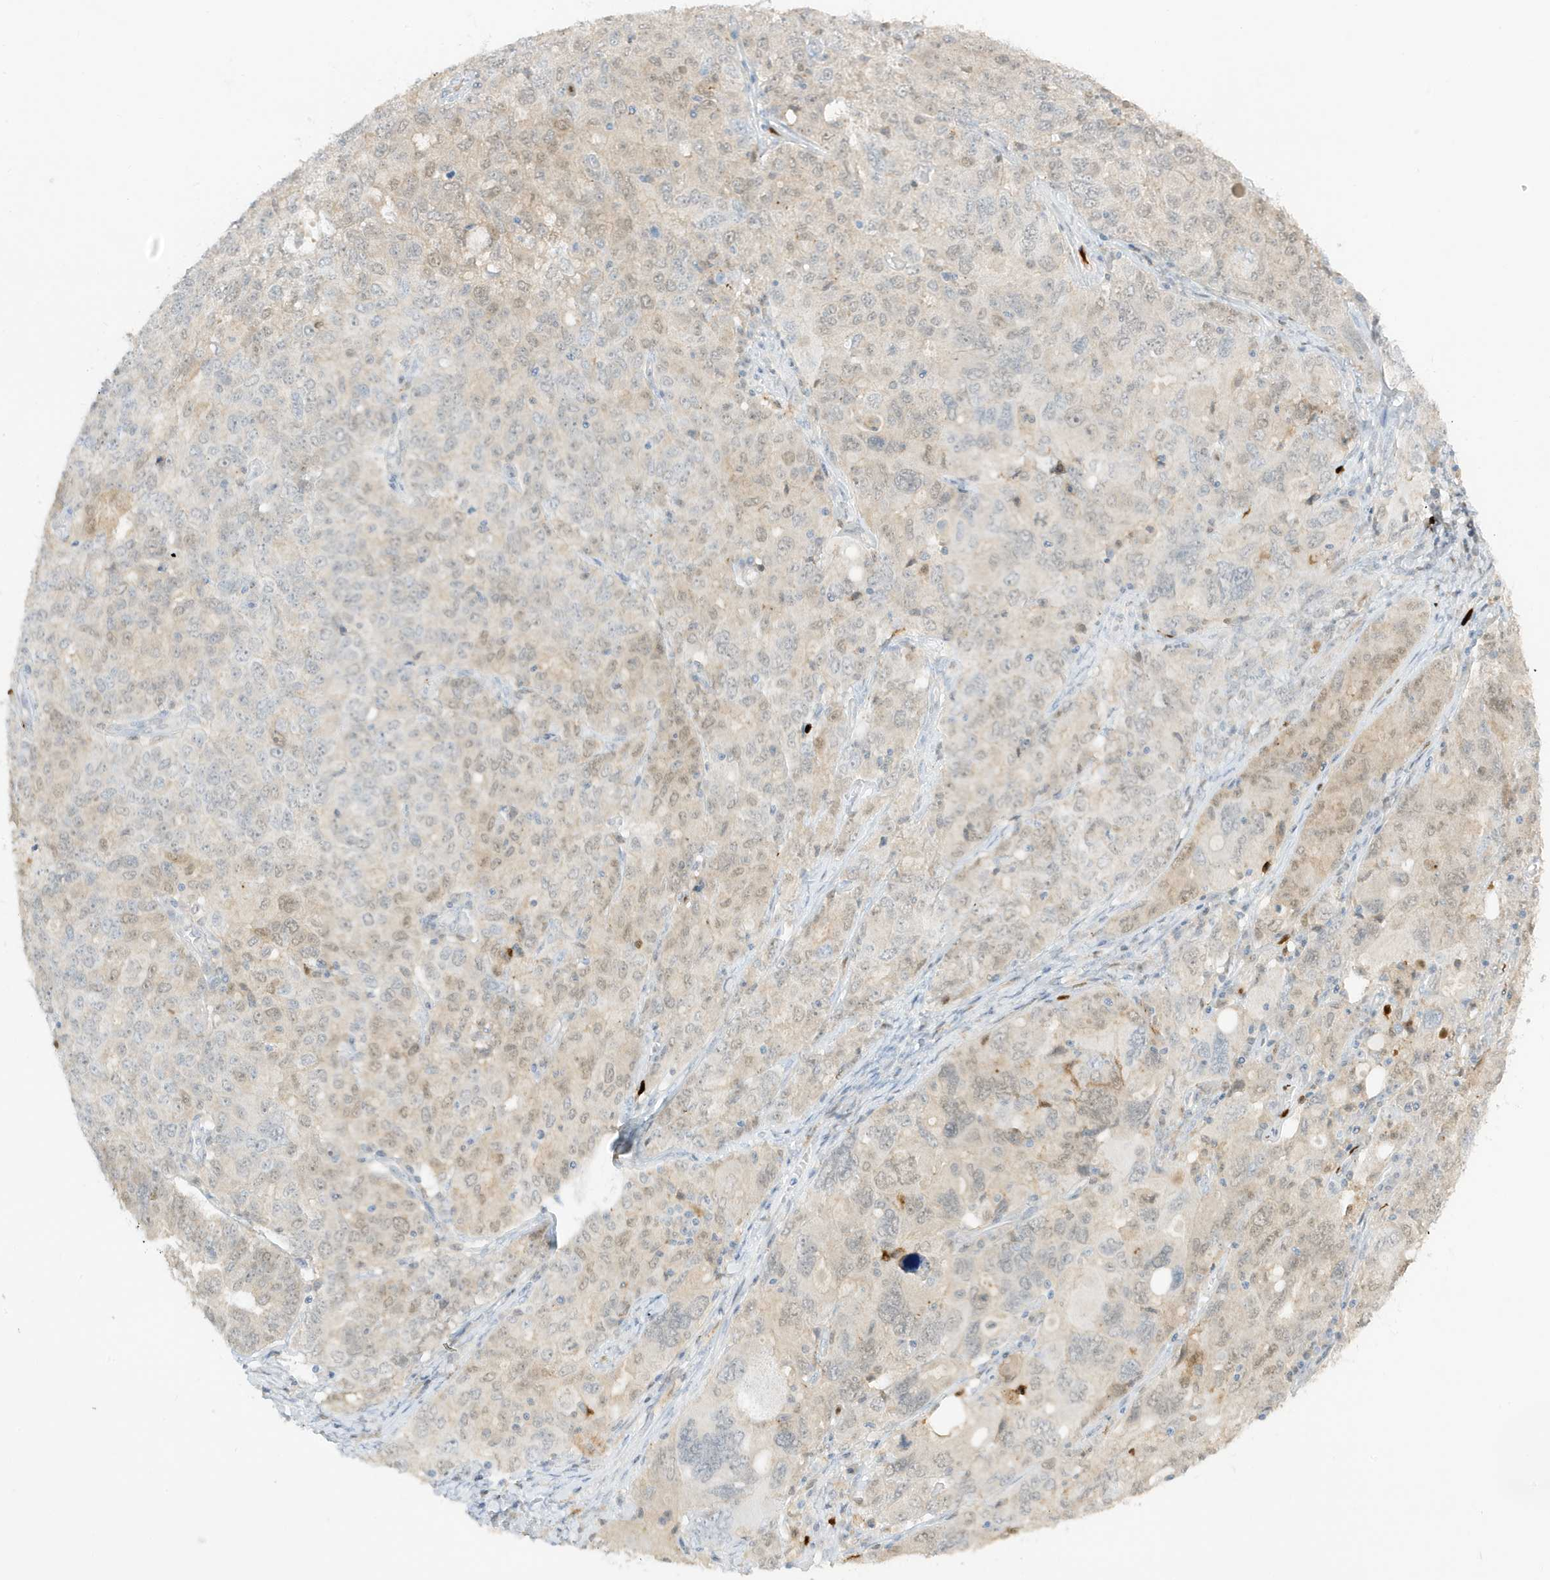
{"staining": {"intensity": "moderate", "quantity": "25%-75%", "location": "cytoplasmic/membranous,nuclear"}, "tissue": "ovarian cancer", "cell_type": "Tumor cells", "image_type": "cancer", "snomed": [{"axis": "morphology", "description": "Carcinoma, endometroid"}, {"axis": "topography", "description": "Ovary"}], "caption": "Ovarian cancer (endometroid carcinoma) tissue reveals moderate cytoplasmic/membranous and nuclear positivity in about 25%-75% of tumor cells Immunohistochemistry (ihc) stains the protein in brown and the nuclei are stained blue.", "gene": "GCA", "patient": {"sex": "female", "age": 62}}